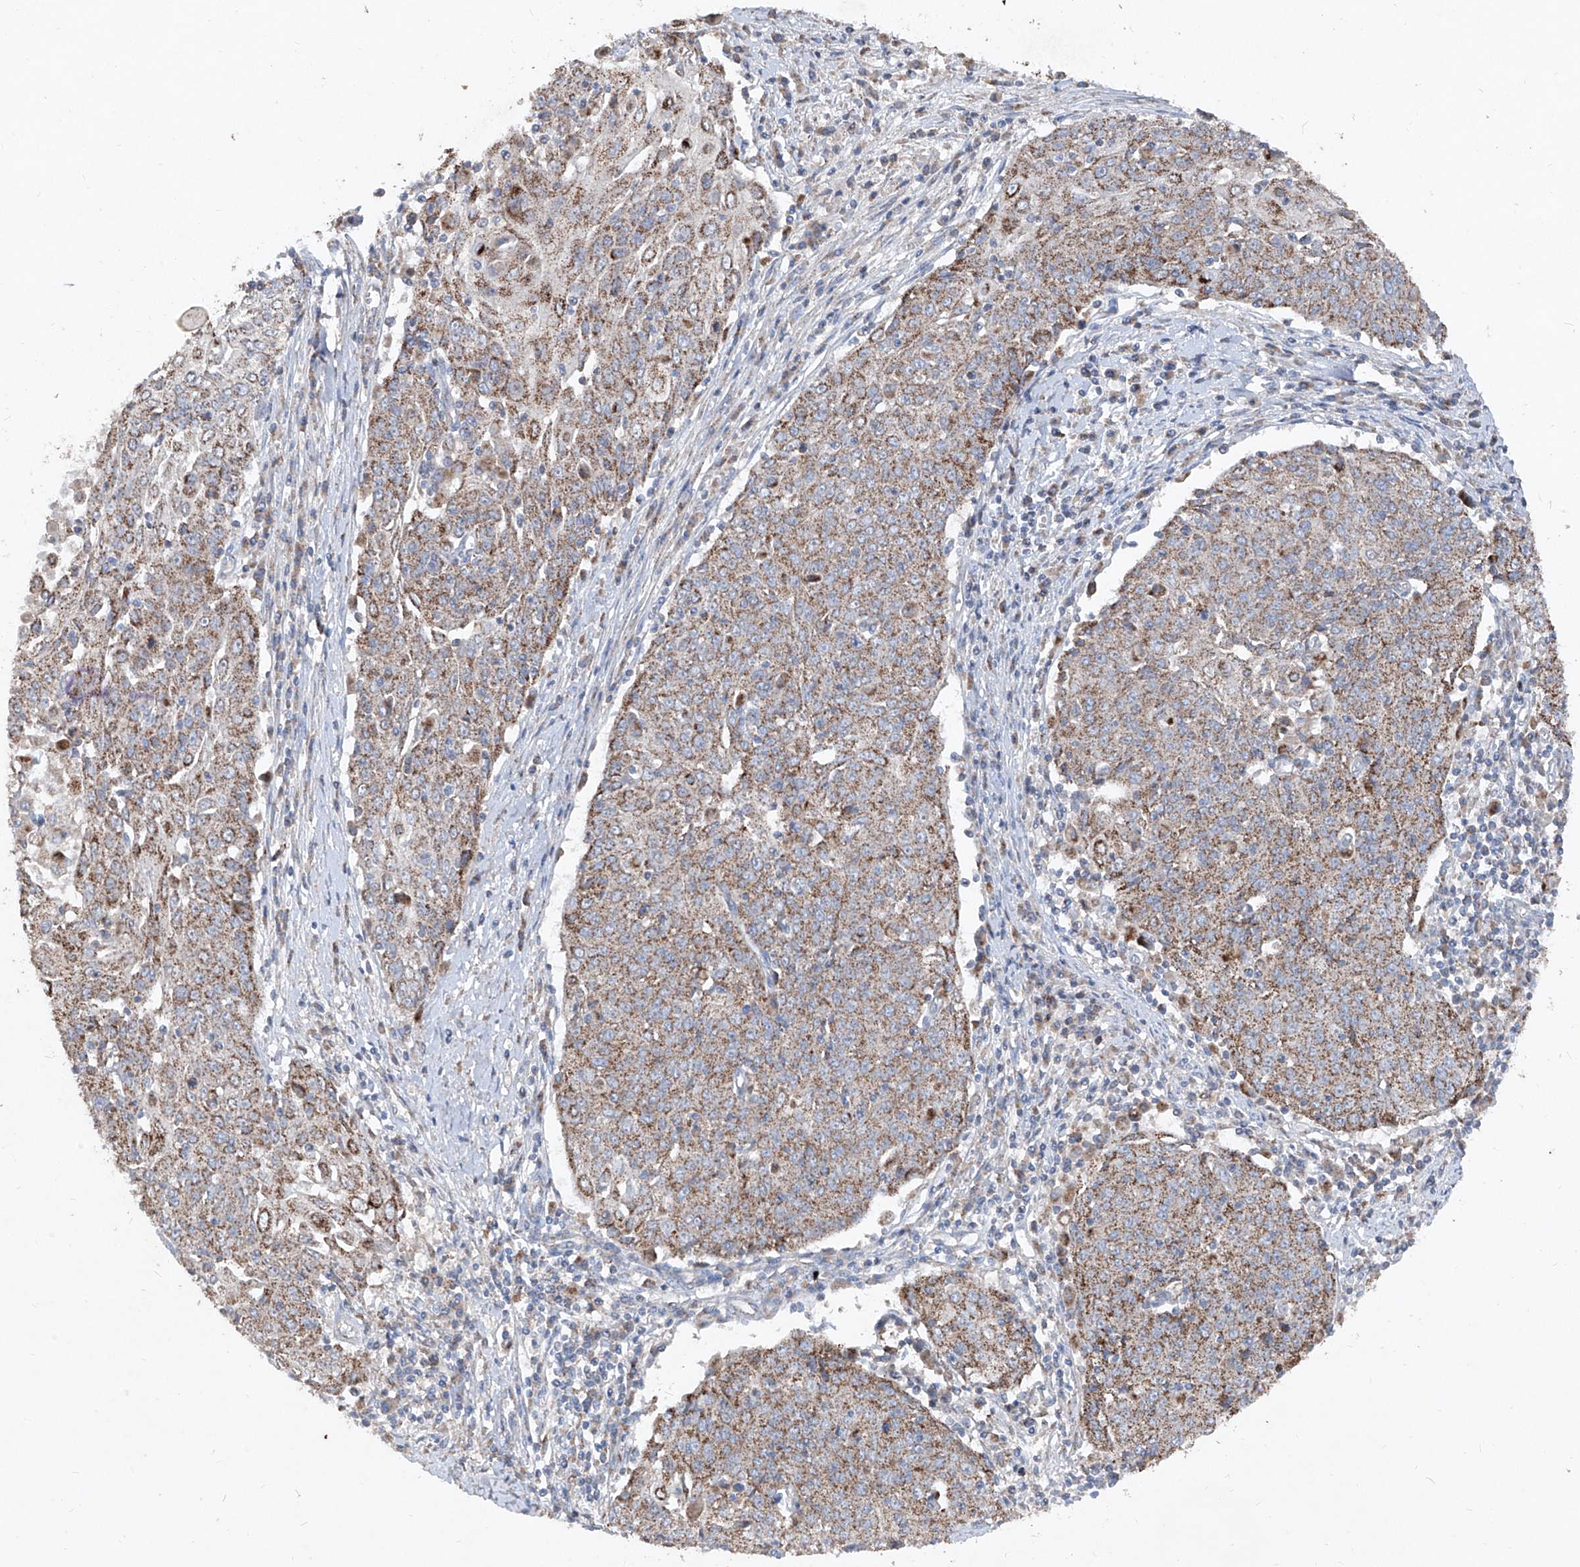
{"staining": {"intensity": "moderate", "quantity": ">75%", "location": "cytoplasmic/membranous"}, "tissue": "cervical cancer", "cell_type": "Tumor cells", "image_type": "cancer", "snomed": [{"axis": "morphology", "description": "Squamous cell carcinoma, NOS"}, {"axis": "topography", "description": "Cervix"}], "caption": "Cervical cancer stained with DAB immunohistochemistry displays medium levels of moderate cytoplasmic/membranous staining in about >75% of tumor cells. Using DAB (3,3'-diaminobenzidine) (brown) and hematoxylin (blue) stains, captured at high magnification using brightfield microscopy.", "gene": "ABCD3", "patient": {"sex": "female", "age": 48}}